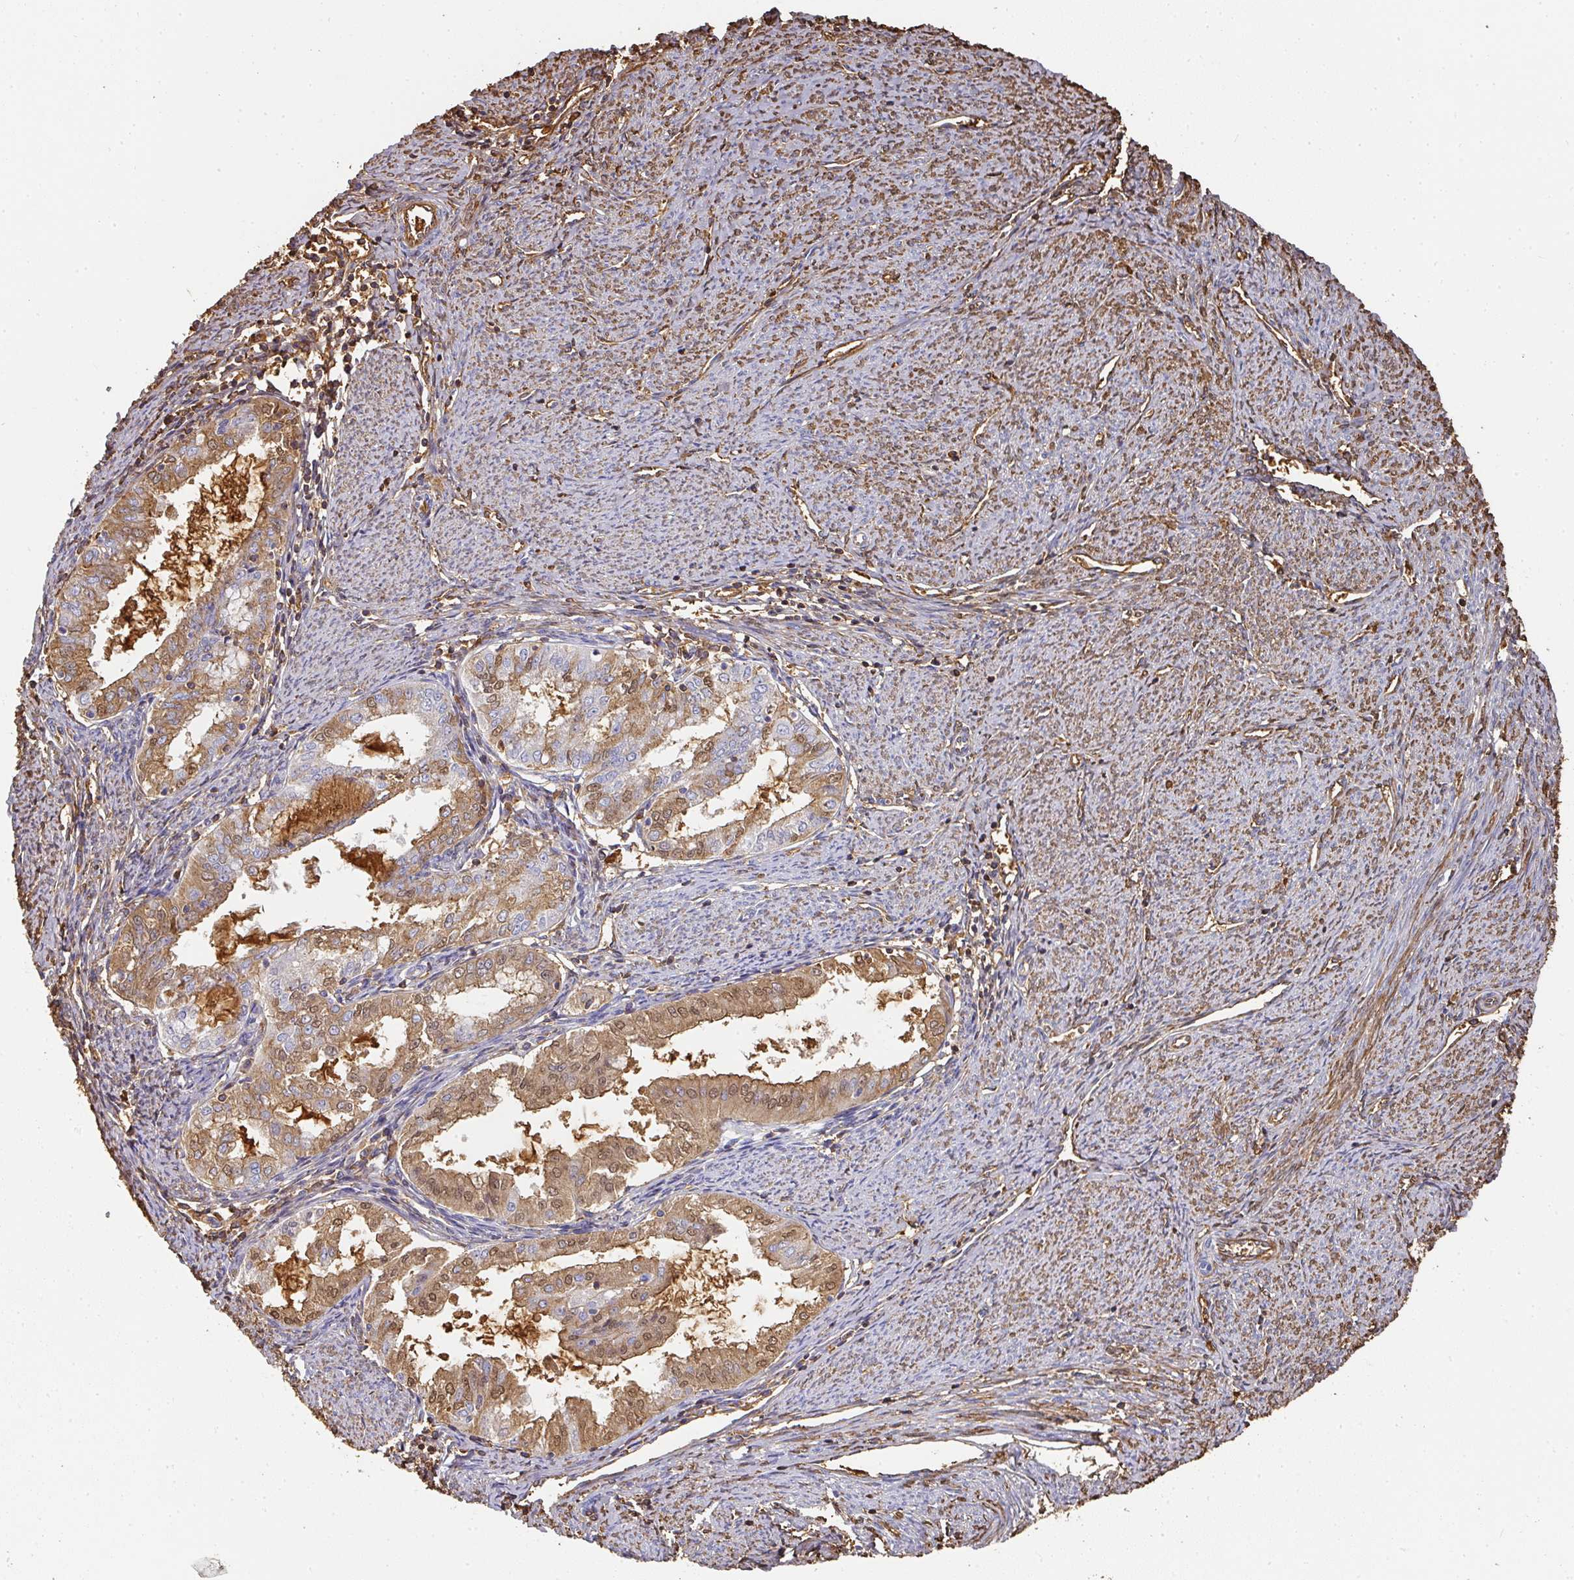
{"staining": {"intensity": "moderate", "quantity": "25%-75%", "location": "cytoplasmic/membranous,nuclear"}, "tissue": "endometrial cancer", "cell_type": "Tumor cells", "image_type": "cancer", "snomed": [{"axis": "morphology", "description": "Adenocarcinoma, NOS"}, {"axis": "topography", "description": "Endometrium"}], "caption": "Endometrial cancer stained with DAB (3,3'-diaminobenzidine) immunohistochemistry shows medium levels of moderate cytoplasmic/membranous and nuclear staining in about 25%-75% of tumor cells.", "gene": "ALB", "patient": {"sex": "female", "age": 70}}